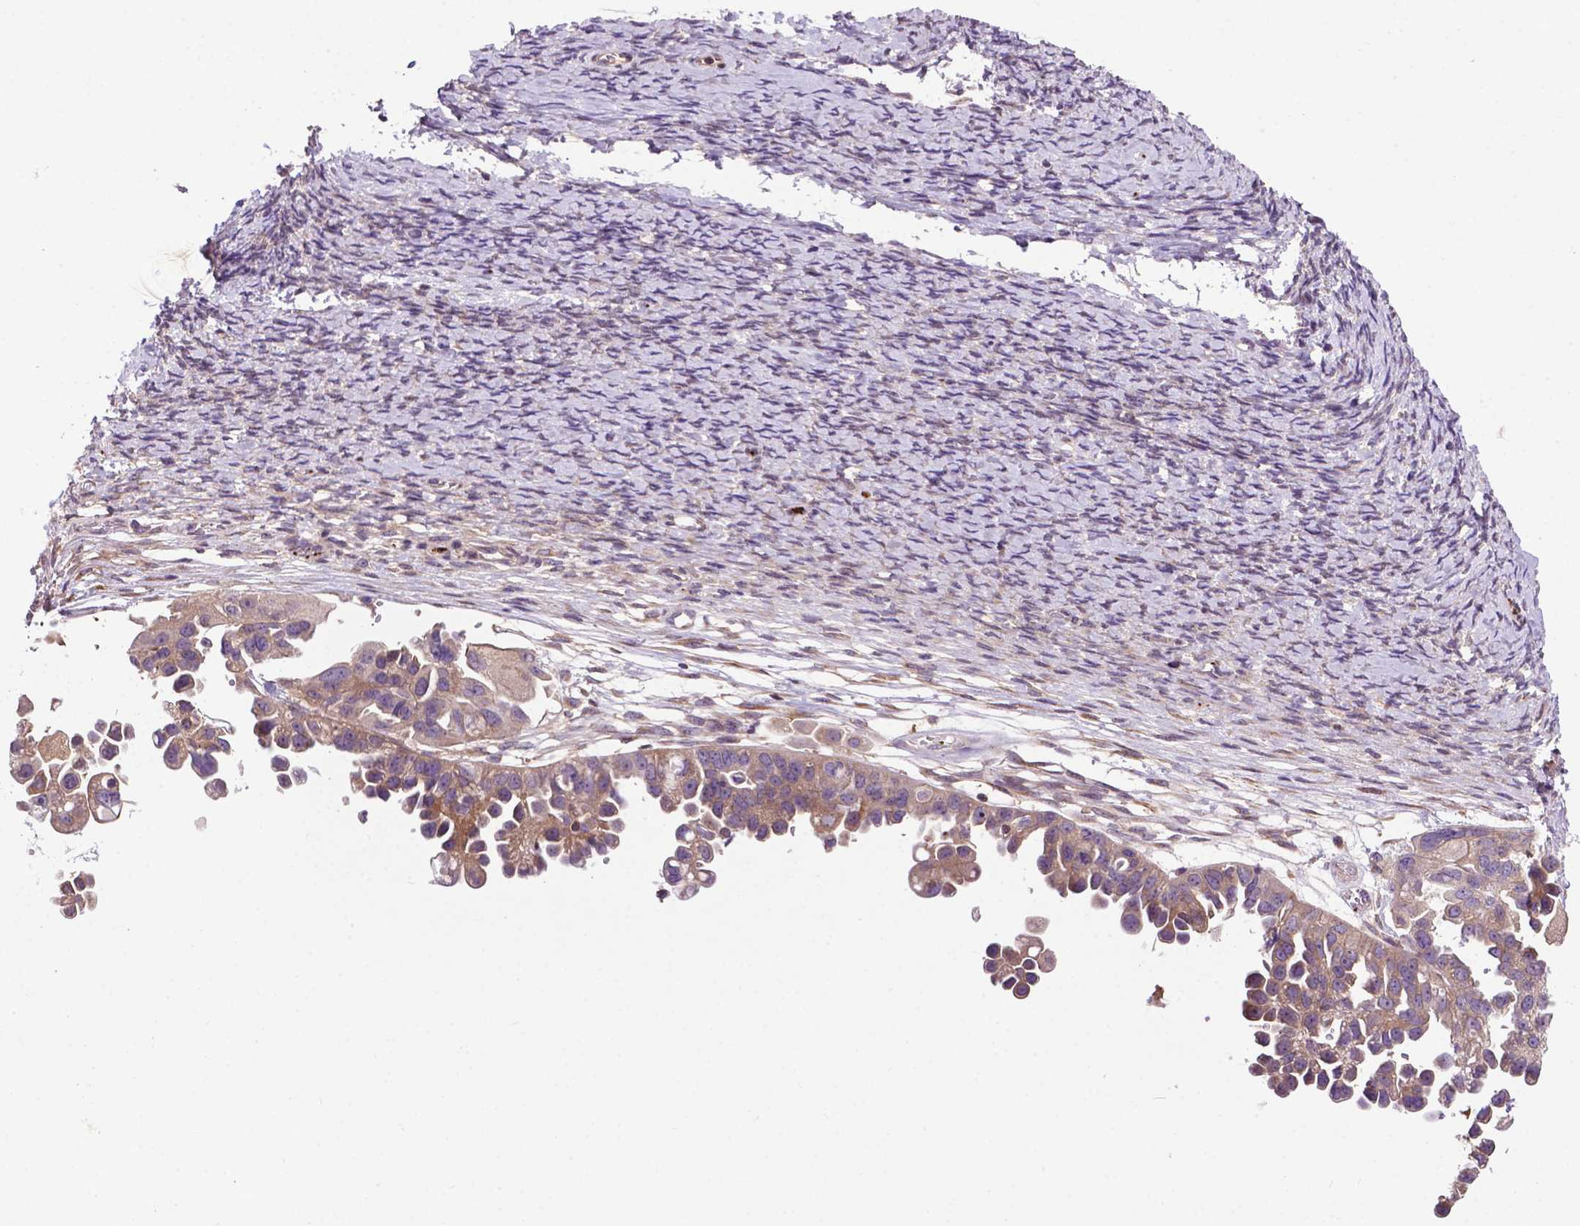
{"staining": {"intensity": "weak", "quantity": ">75%", "location": "cytoplasmic/membranous"}, "tissue": "ovarian cancer", "cell_type": "Tumor cells", "image_type": "cancer", "snomed": [{"axis": "morphology", "description": "Cystadenocarcinoma, serous, NOS"}, {"axis": "topography", "description": "Ovary"}], "caption": "A brown stain highlights weak cytoplasmic/membranous positivity of a protein in human ovarian cancer tumor cells. (DAB = brown stain, brightfield microscopy at high magnification).", "gene": "SPNS2", "patient": {"sex": "female", "age": 53}}